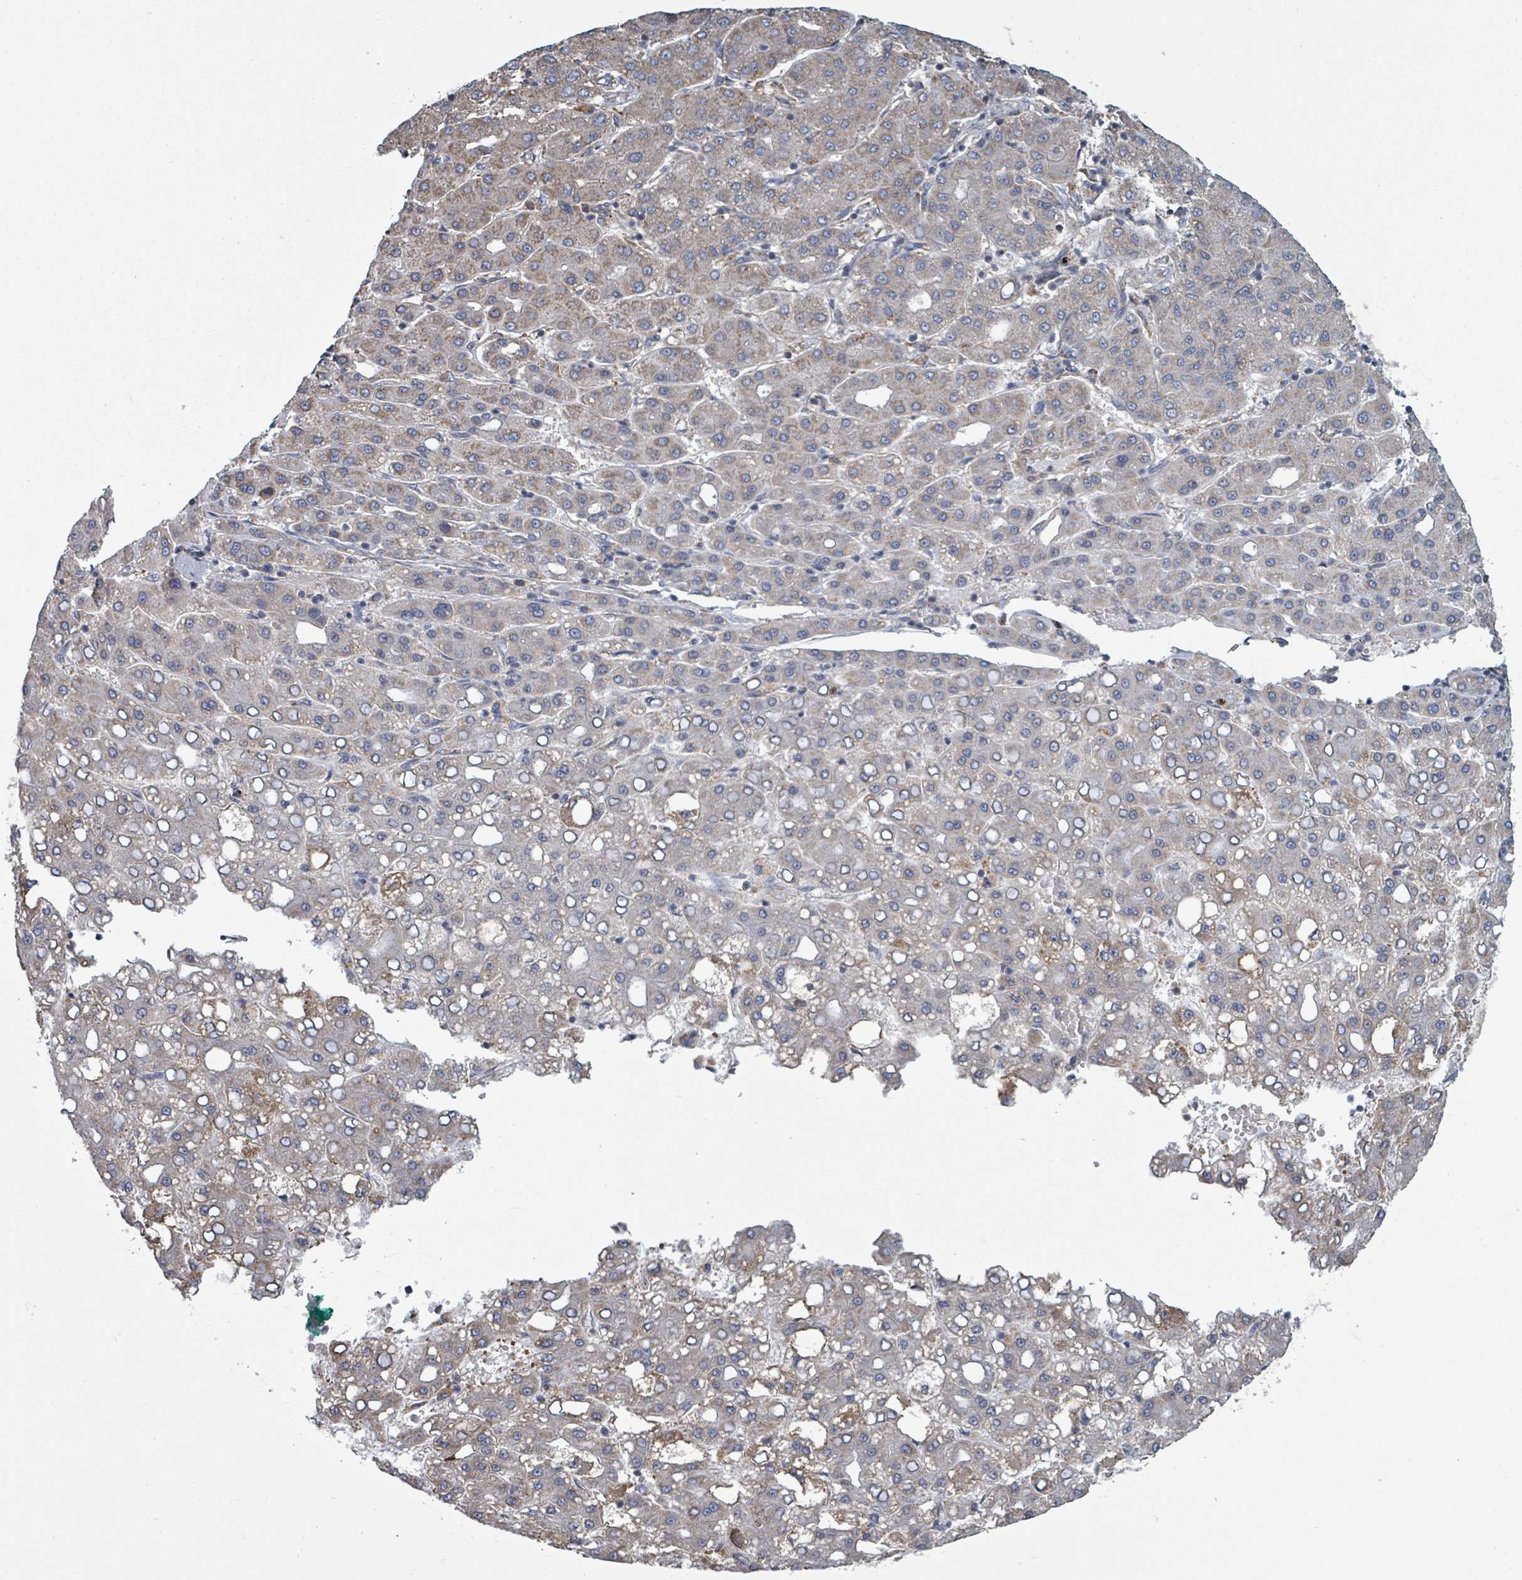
{"staining": {"intensity": "weak", "quantity": "25%-75%", "location": "cytoplasmic/membranous"}, "tissue": "liver cancer", "cell_type": "Tumor cells", "image_type": "cancer", "snomed": [{"axis": "morphology", "description": "Carcinoma, Hepatocellular, NOS"}, {"axis": "topography", "description": "Liver"}], "caption": "This is a photomicrograph of IHC staining of liver cancer, which shows weak expression in the cytoplasmic/membranous of tumor cells.", "gene": "ADCK1", "patient": {"sex": "male", "age": 65}}